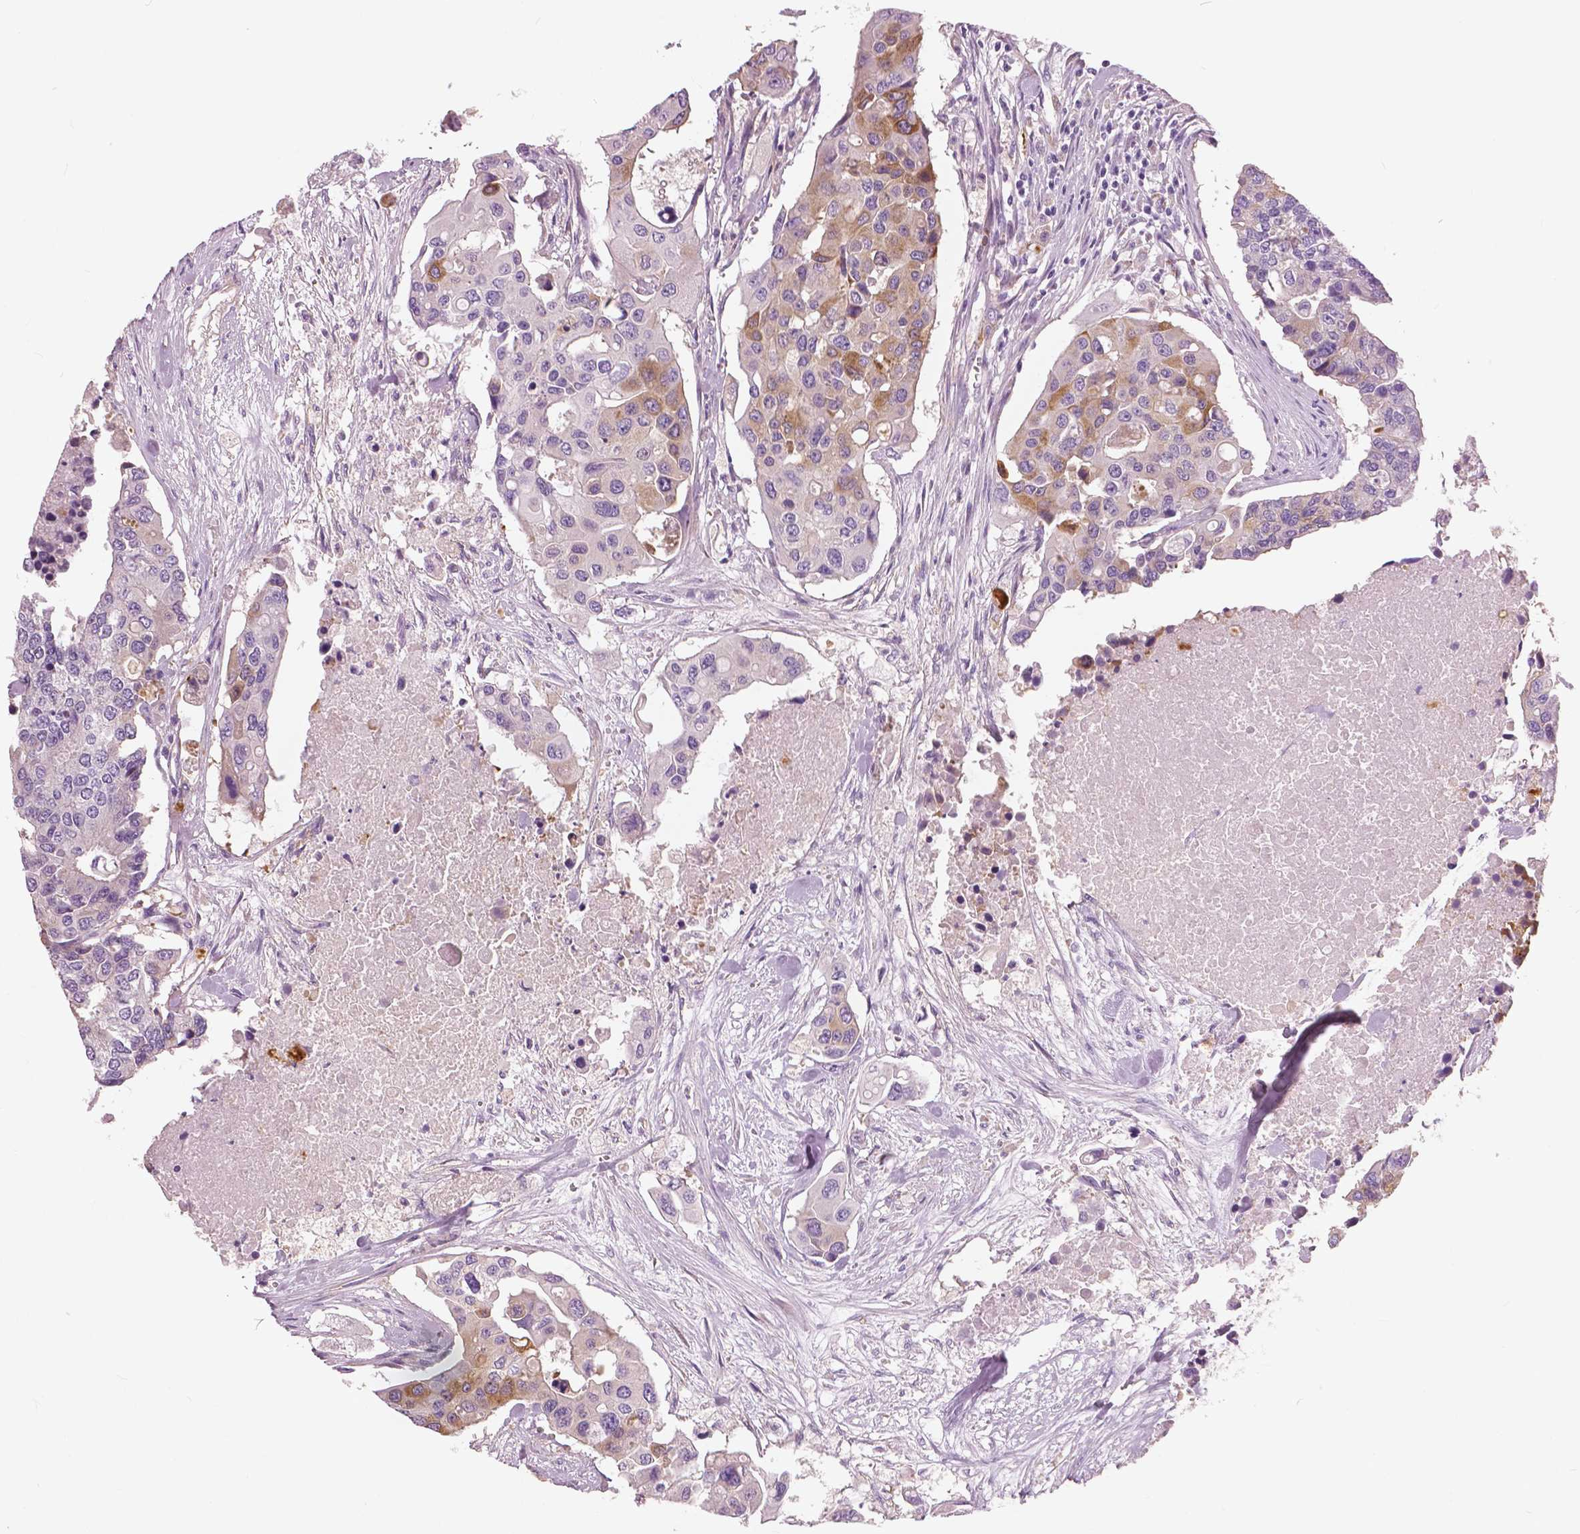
{"staining": {"intensity": "moderate", "quantity": "<25%", "location": "cytoplasmic/membranous"}, "tissue": "colorectal cancer", "cell_type": "Tumor cells", "image_type": "cancer", "snomed": [{"axis": "morphology", "description": "Adenocarcinoma, NOS"}, {"axis": "topography", "description": "Colon"}], "caption": "Colorectal cancer (adenocarcinoma) tissue shows moderate cytoplasmic/membranous positivity in approximately <25% of tumor cells, visualized by immunohistochemistry.", "gene": "SERPINI1", "patient": {"sex": "male", "age": 77}}